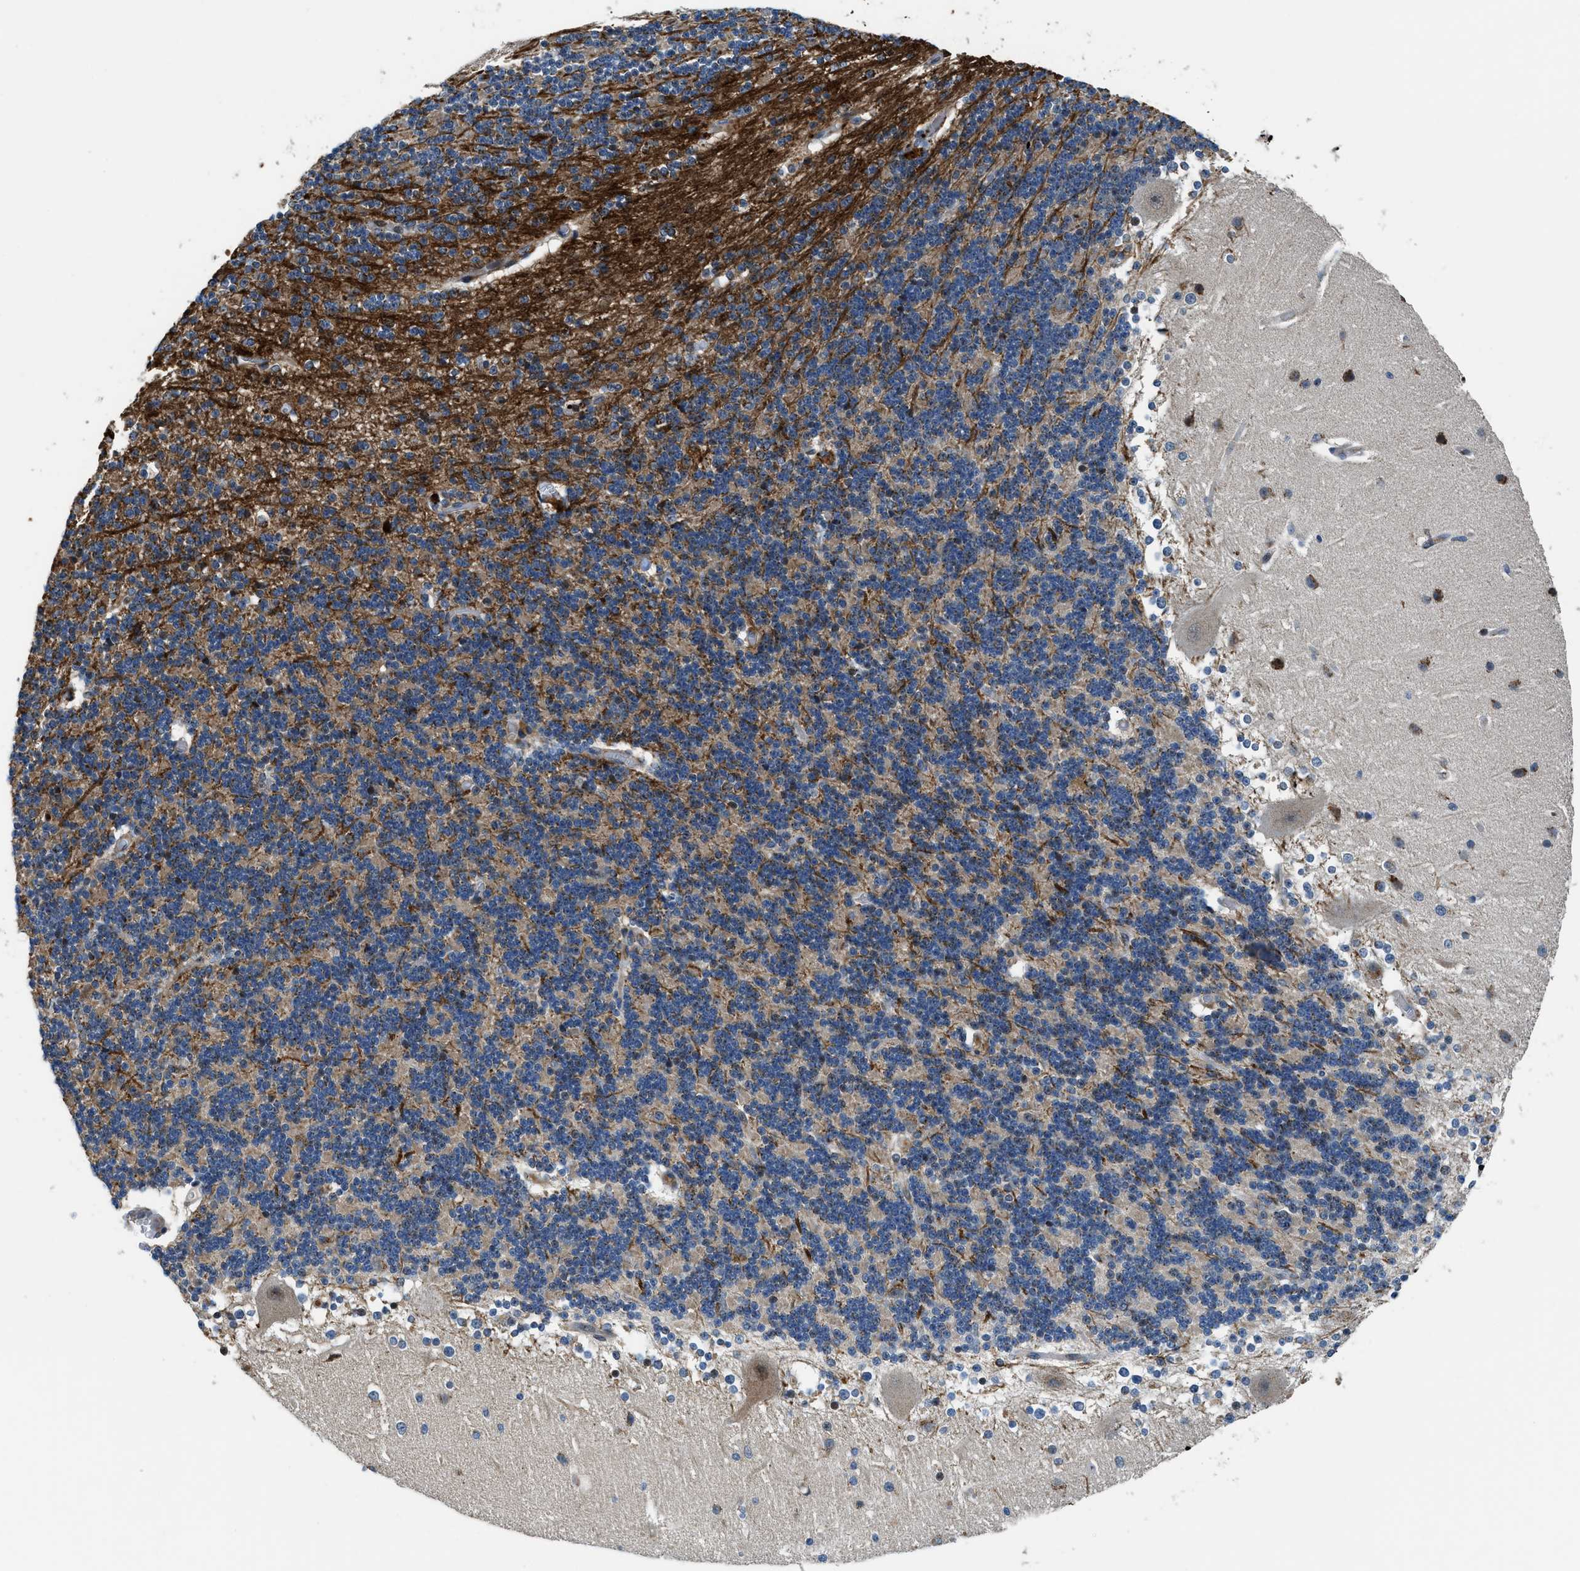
{"staining": {"intensity": "weak", "quantity": "25%-75%", "location": "cytoplasmic/membranous"}, "tissue": "cerebellum", "cell_type": "Cells in granular layer", "image_type": "normal", "snomed": [{"axis": "morphology", "description": "Normal tissue, NOS"}, {"axis": "topography", "description": "Cerebellum"}], "caption": "Protein analysis of normal cerebellum demonstrates weak cytoplasmic/membranous expression in approximately 25%-75% of cells in granular layer.", "gene": "FUT8", "patient": {"sex": "female", "age": 19}}